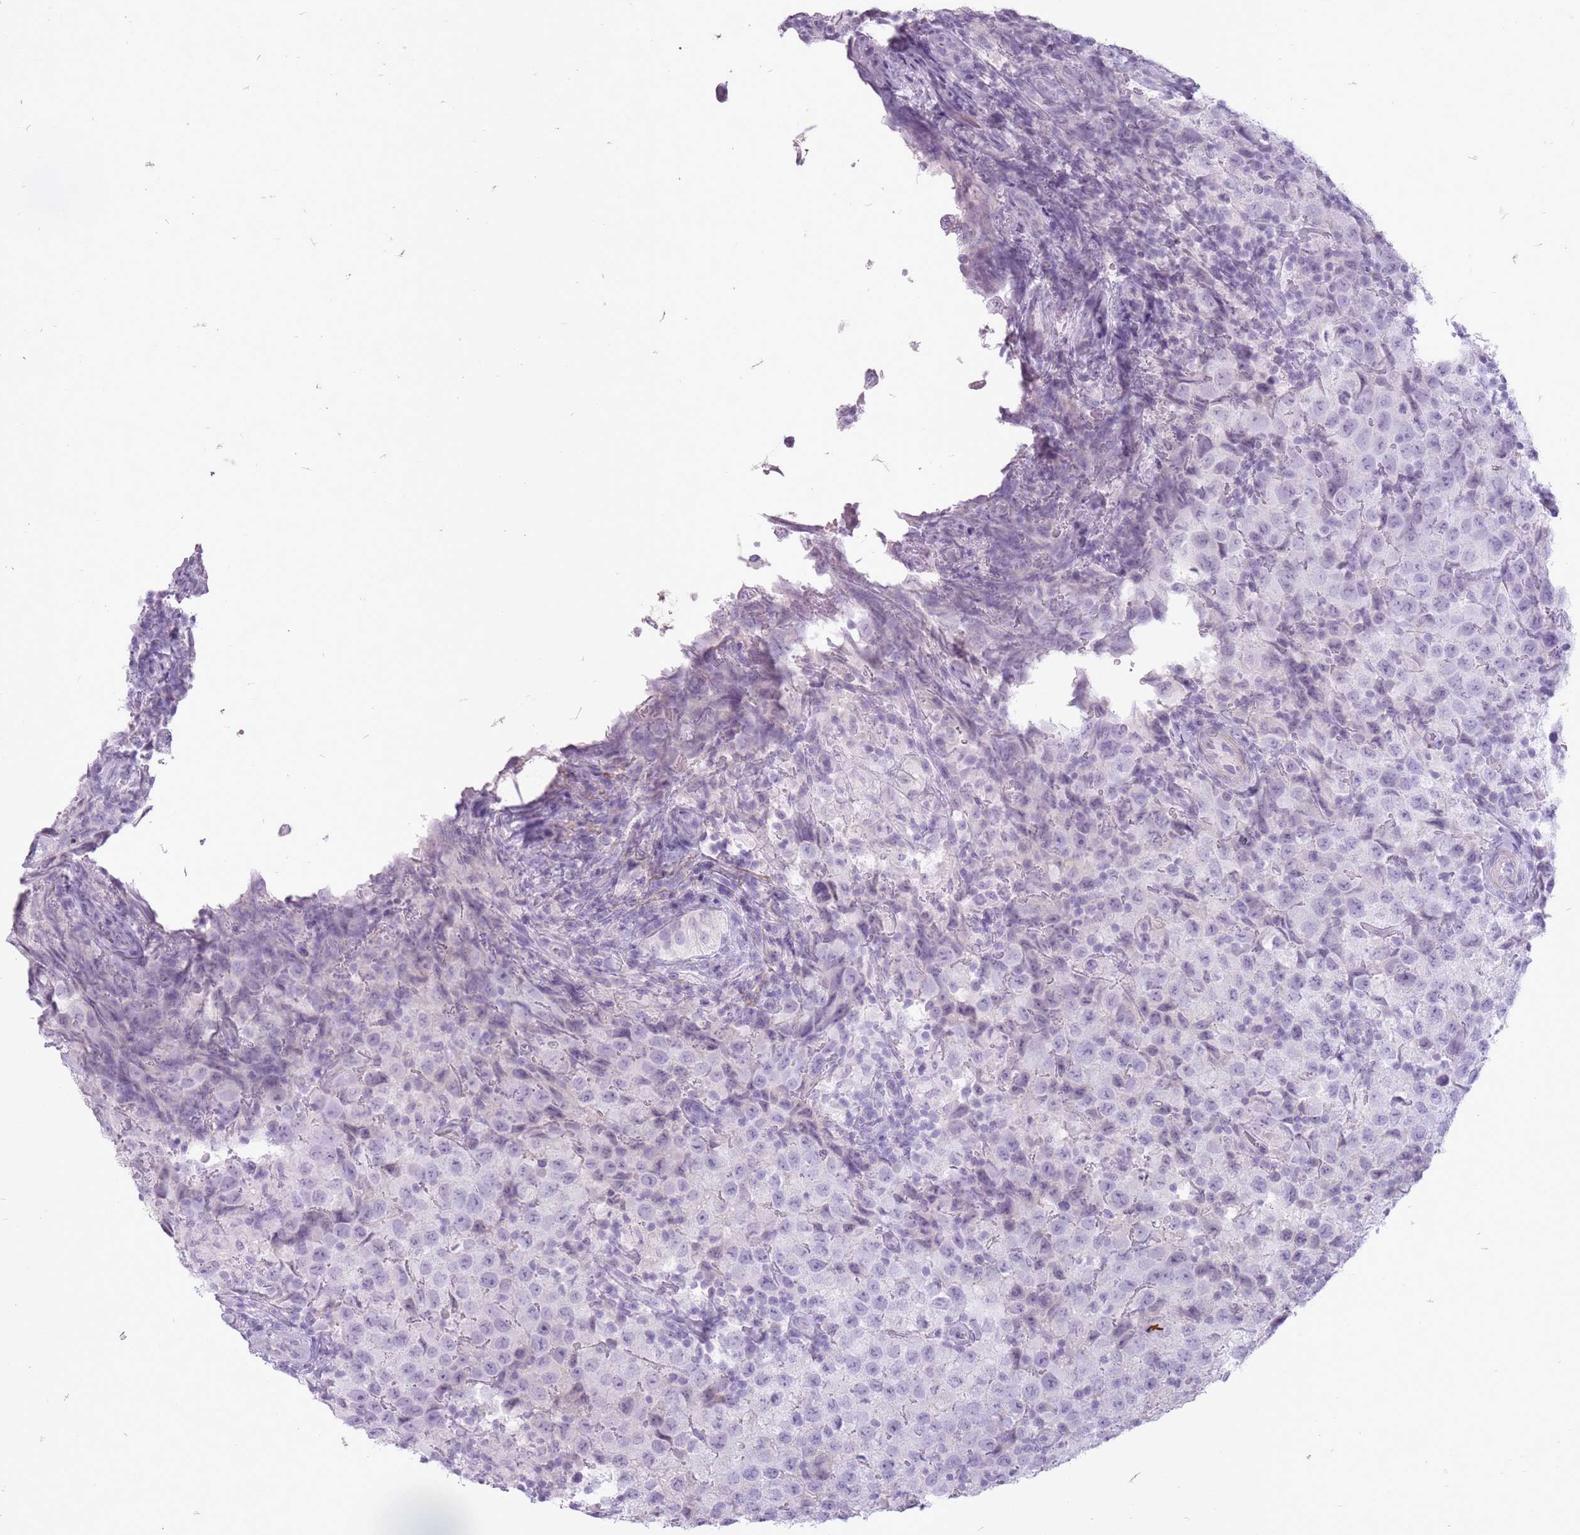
{"staining": {"intensity": "negative", "quantity": "none", "location": "none"}, "tissue": "testis cancer", "cell_type": "Tumor cells", "image_type": "cancer", "snomed": [{"axis": "morphology", "description": "Seminoma, NOS"}, {"axis": "morphology", "description": "Carcinoma, Embryonal, NOS"}, {"axis": "topography", "description": "Testis"}], "caption": "The immunohistochemistry image has no significant expression in tumor cells of testis cancer (seminoma) tissue.", "gene": "RFX4", "patient": {"sex": "male", "age": 41}}